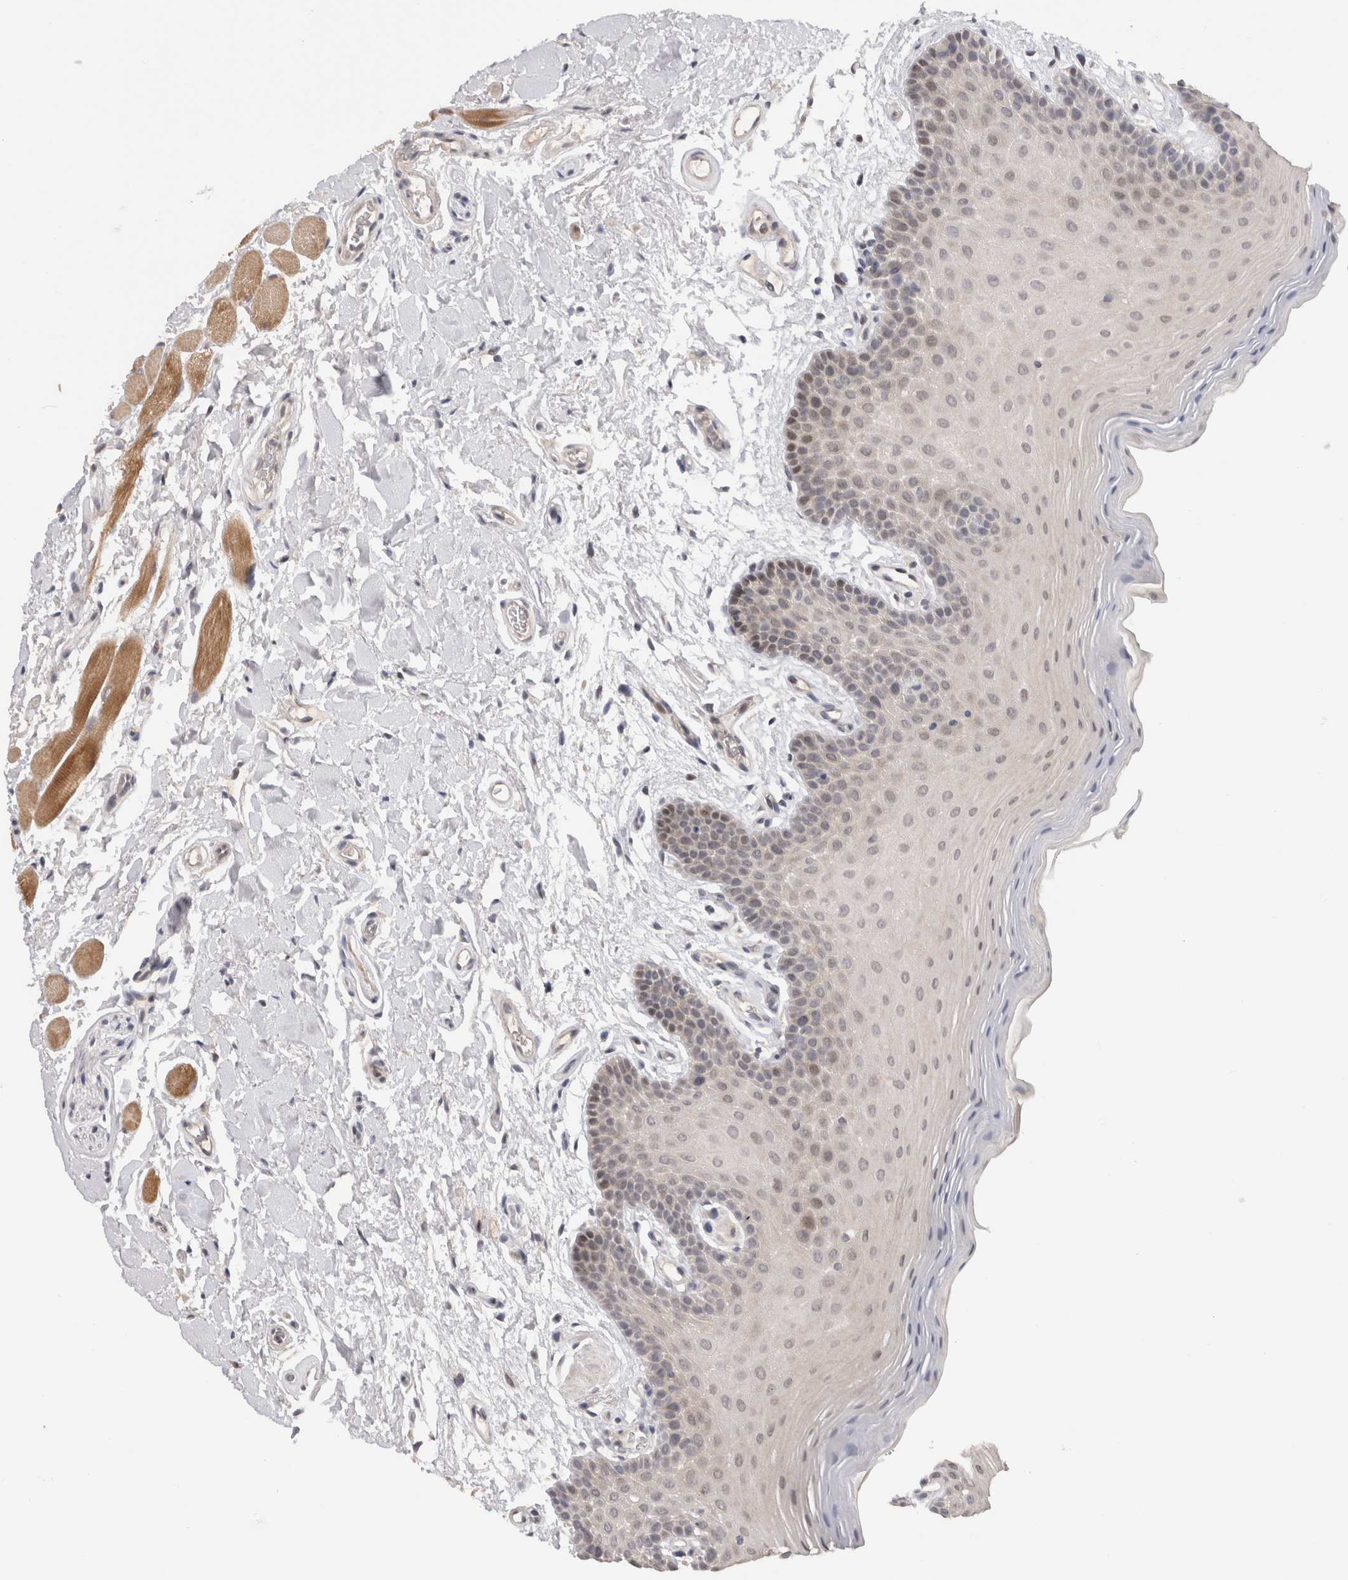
{"staining": {"intensity": "negative", "quantity": "none", "location": "none"}, "tissue": "oral mucosa", "cell_type": "Squamous epithelial cells", "image_type": "normal", "snomed": [{"axis": "morphology", "description": "Normal tissue, NOS"}, {"axis": "topography", "description": "Oral tissue"}], "caption": "DAB (3,3'-diaminobenzidine) immunohistochemical staining of unremarkable human oral mucosa exhibits no significant staining in squamous epithelial cells. Nuclei are stained in blue.", "gene": "CRYBG1", "patient": {"sex": "male", "age": 62}}